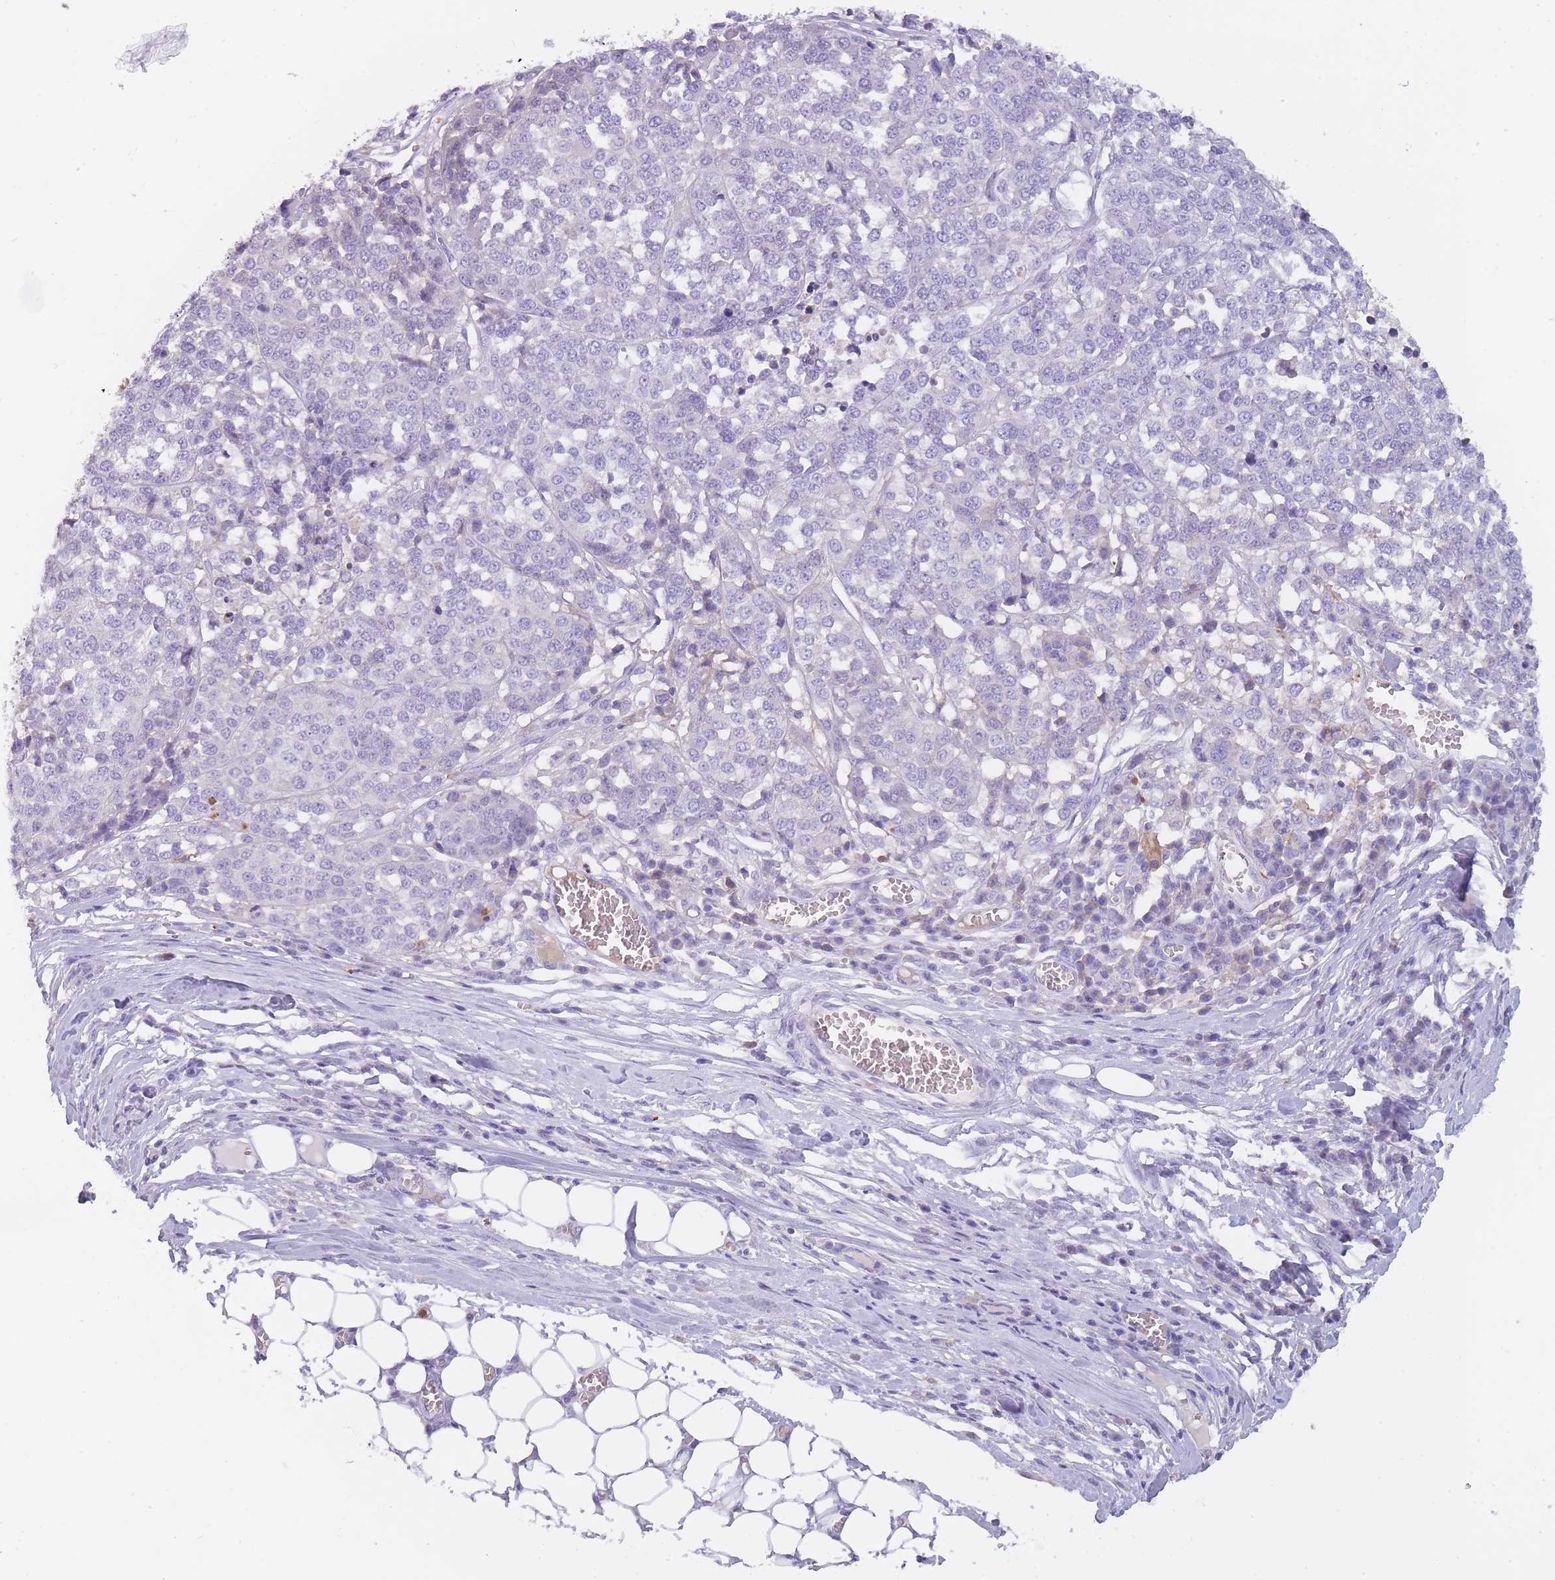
{"staining": {"intensity": "negative", "quantity": "none", "location": "none"}, "tissue": "melanoma", "cell_type": "Tumor cells", "image_type": "cancer", "snomed": [{"axis": "morphology", "description": "Malignant melanoma, Metastatic site"}, {"axis": "topography", "description": "Lymph node"}], "caption": "Malignant melanoma (metastatic site) stained for a protein using immunohistochemistry reveals no expression tumor cells.", "gene": "CR1L", "patient": {"sex": "male", "age": 44}}